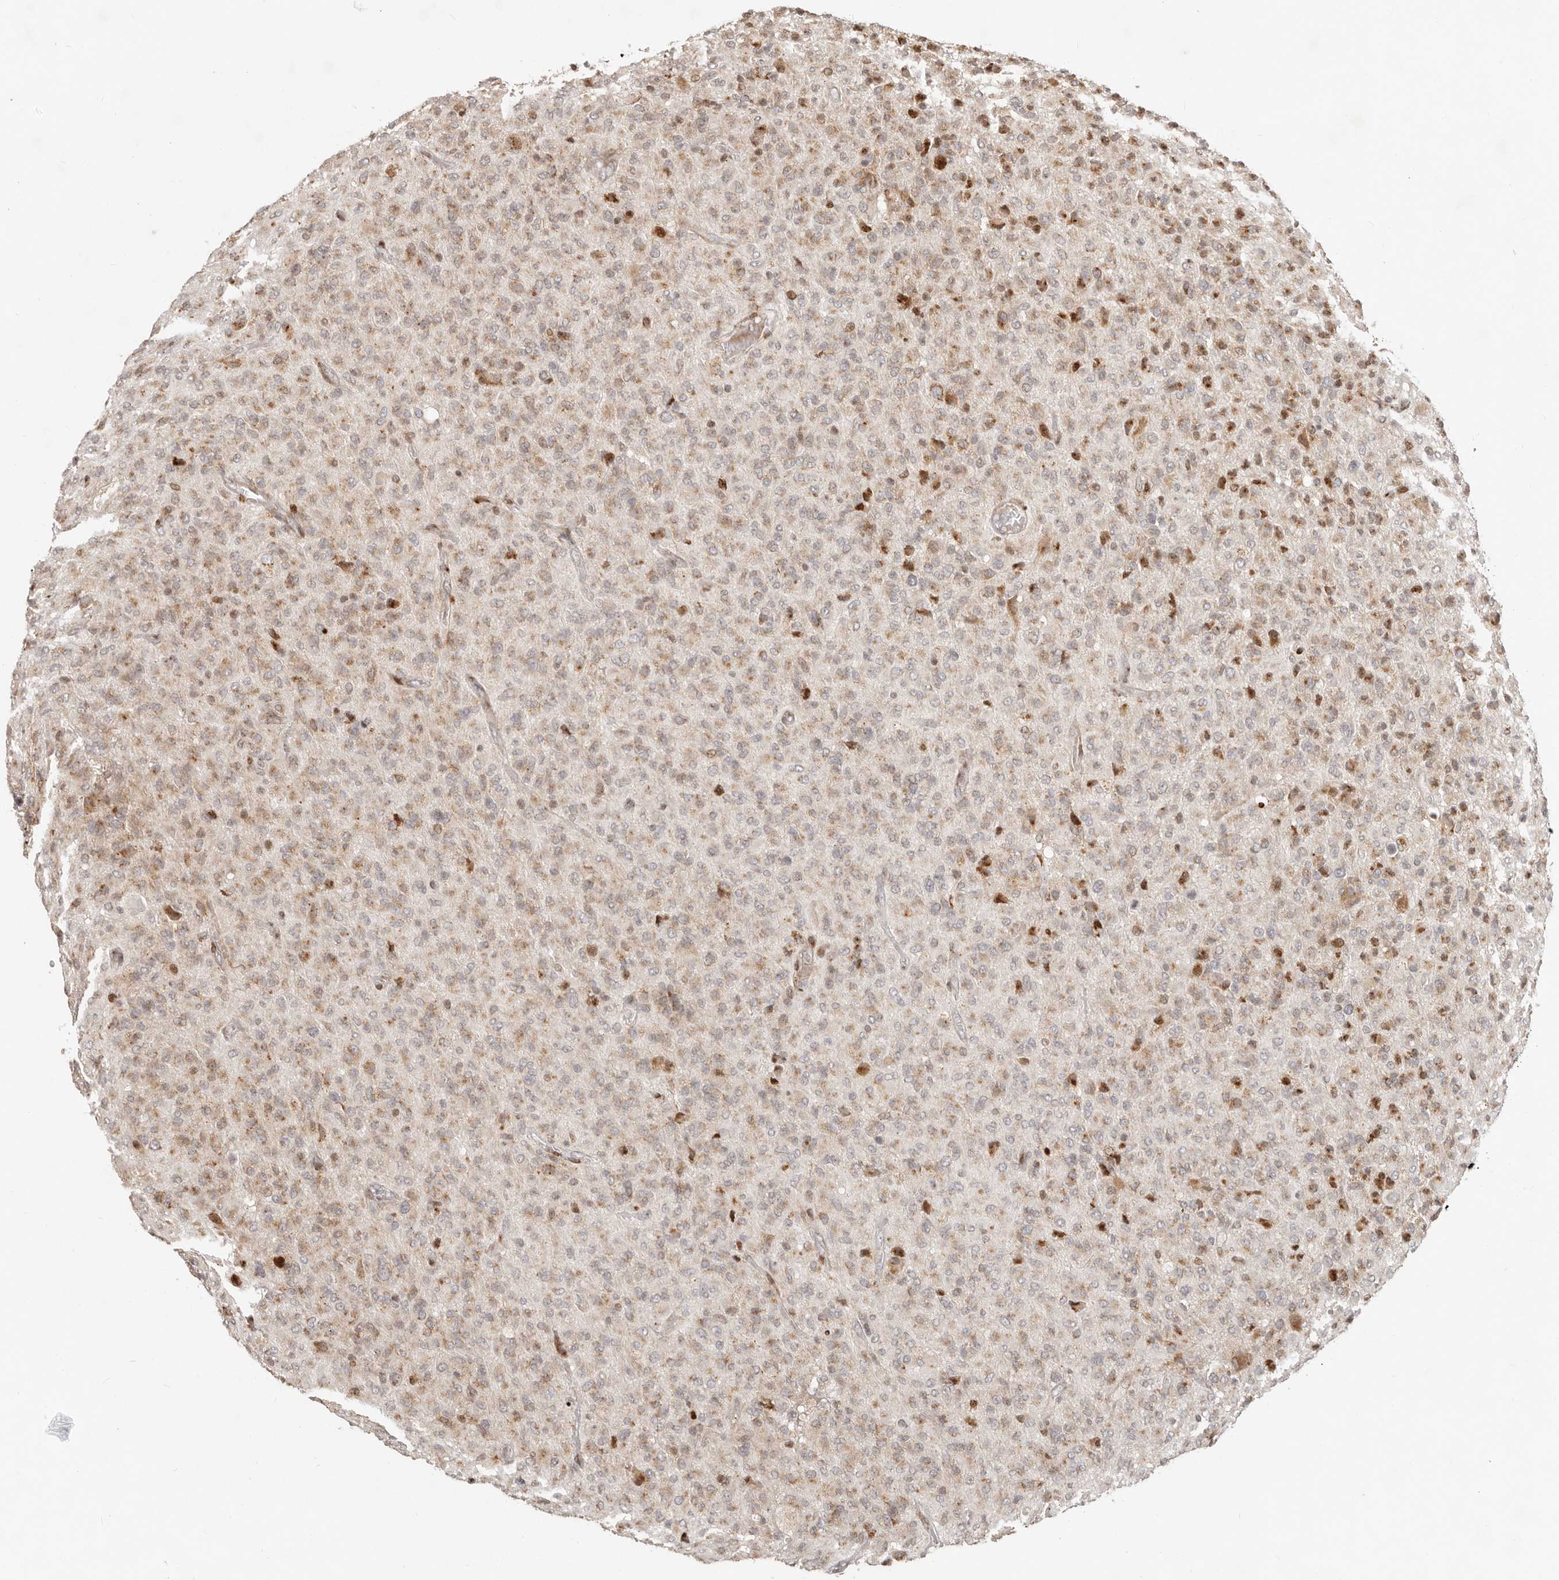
{"staining": {"intensity": "moderate", "quantity": ">75%", "location": "cytoplasmic/membranous"}, "tissue": "glioma", "cell_type": "Tumor cells", "image_type": "cancer", "snomed": [{"axis": "morphology", "description": "Glioma, malignant, High grade"}, {"axis": "topography", "description": "Brain"}], "caption": "Tumor cells reveal medium levels of moderate cytoplasmic/membranous staining in approximately >75% of cells in human glioma.", "gene": "TRIM4", "patient": {"sex": "female", "age": 57}}